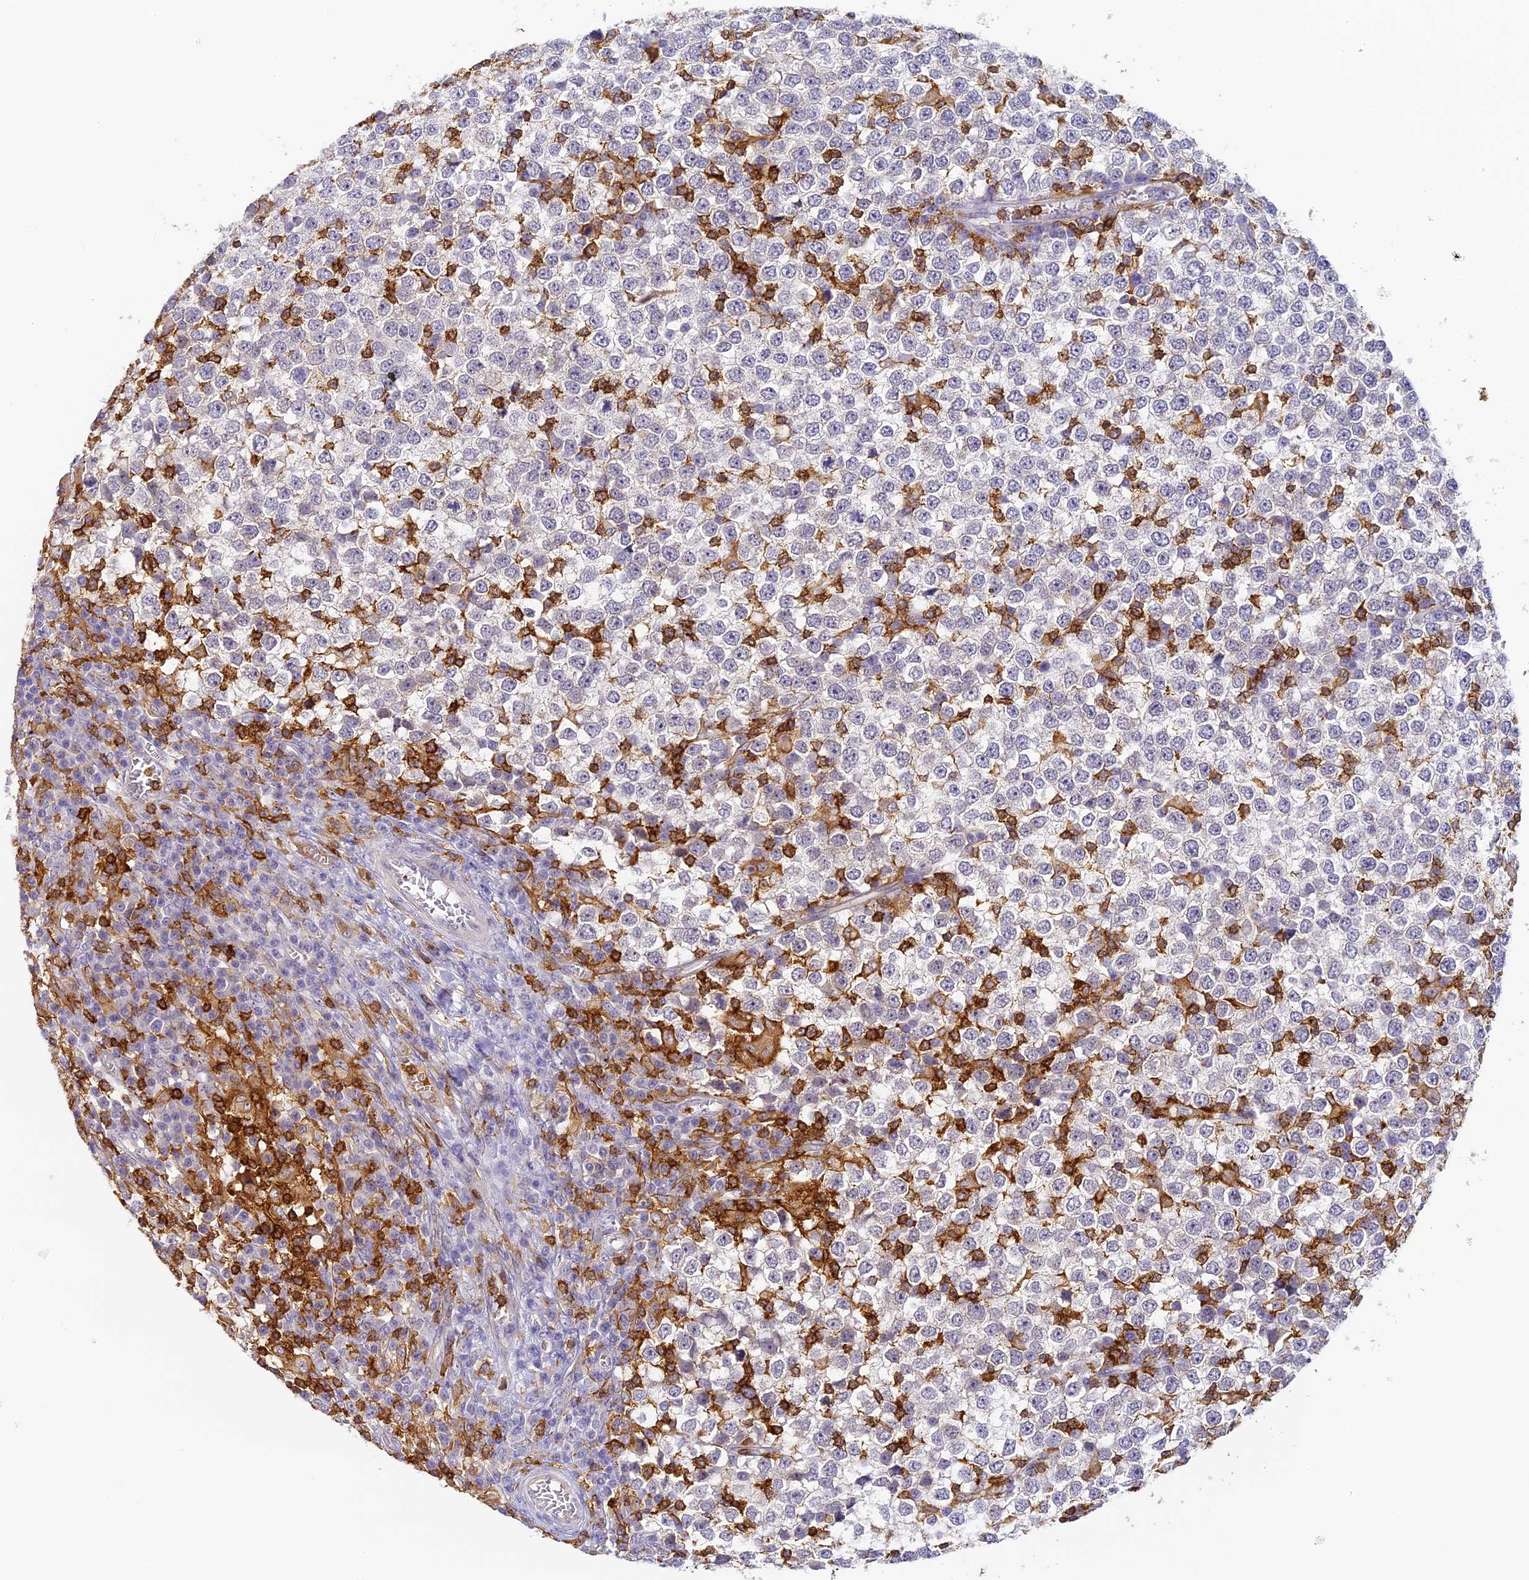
{"staining": {"intensity": "negative", "quantity": "none", "location": "none"}, "tissue": "testis cancer", "cell_type": "Tumor cells", "image_type": "cancer", "snomed": [{"axis": "morphology", "description": "Seminoma, NOS"}, {"axis": "topography", "description": "Testis"}], "caption": "The image reveals no significant positivity in tumor cells of testis cancer.", "gene": "FYB1", "patient": {"sex": "male", "age": 65}}